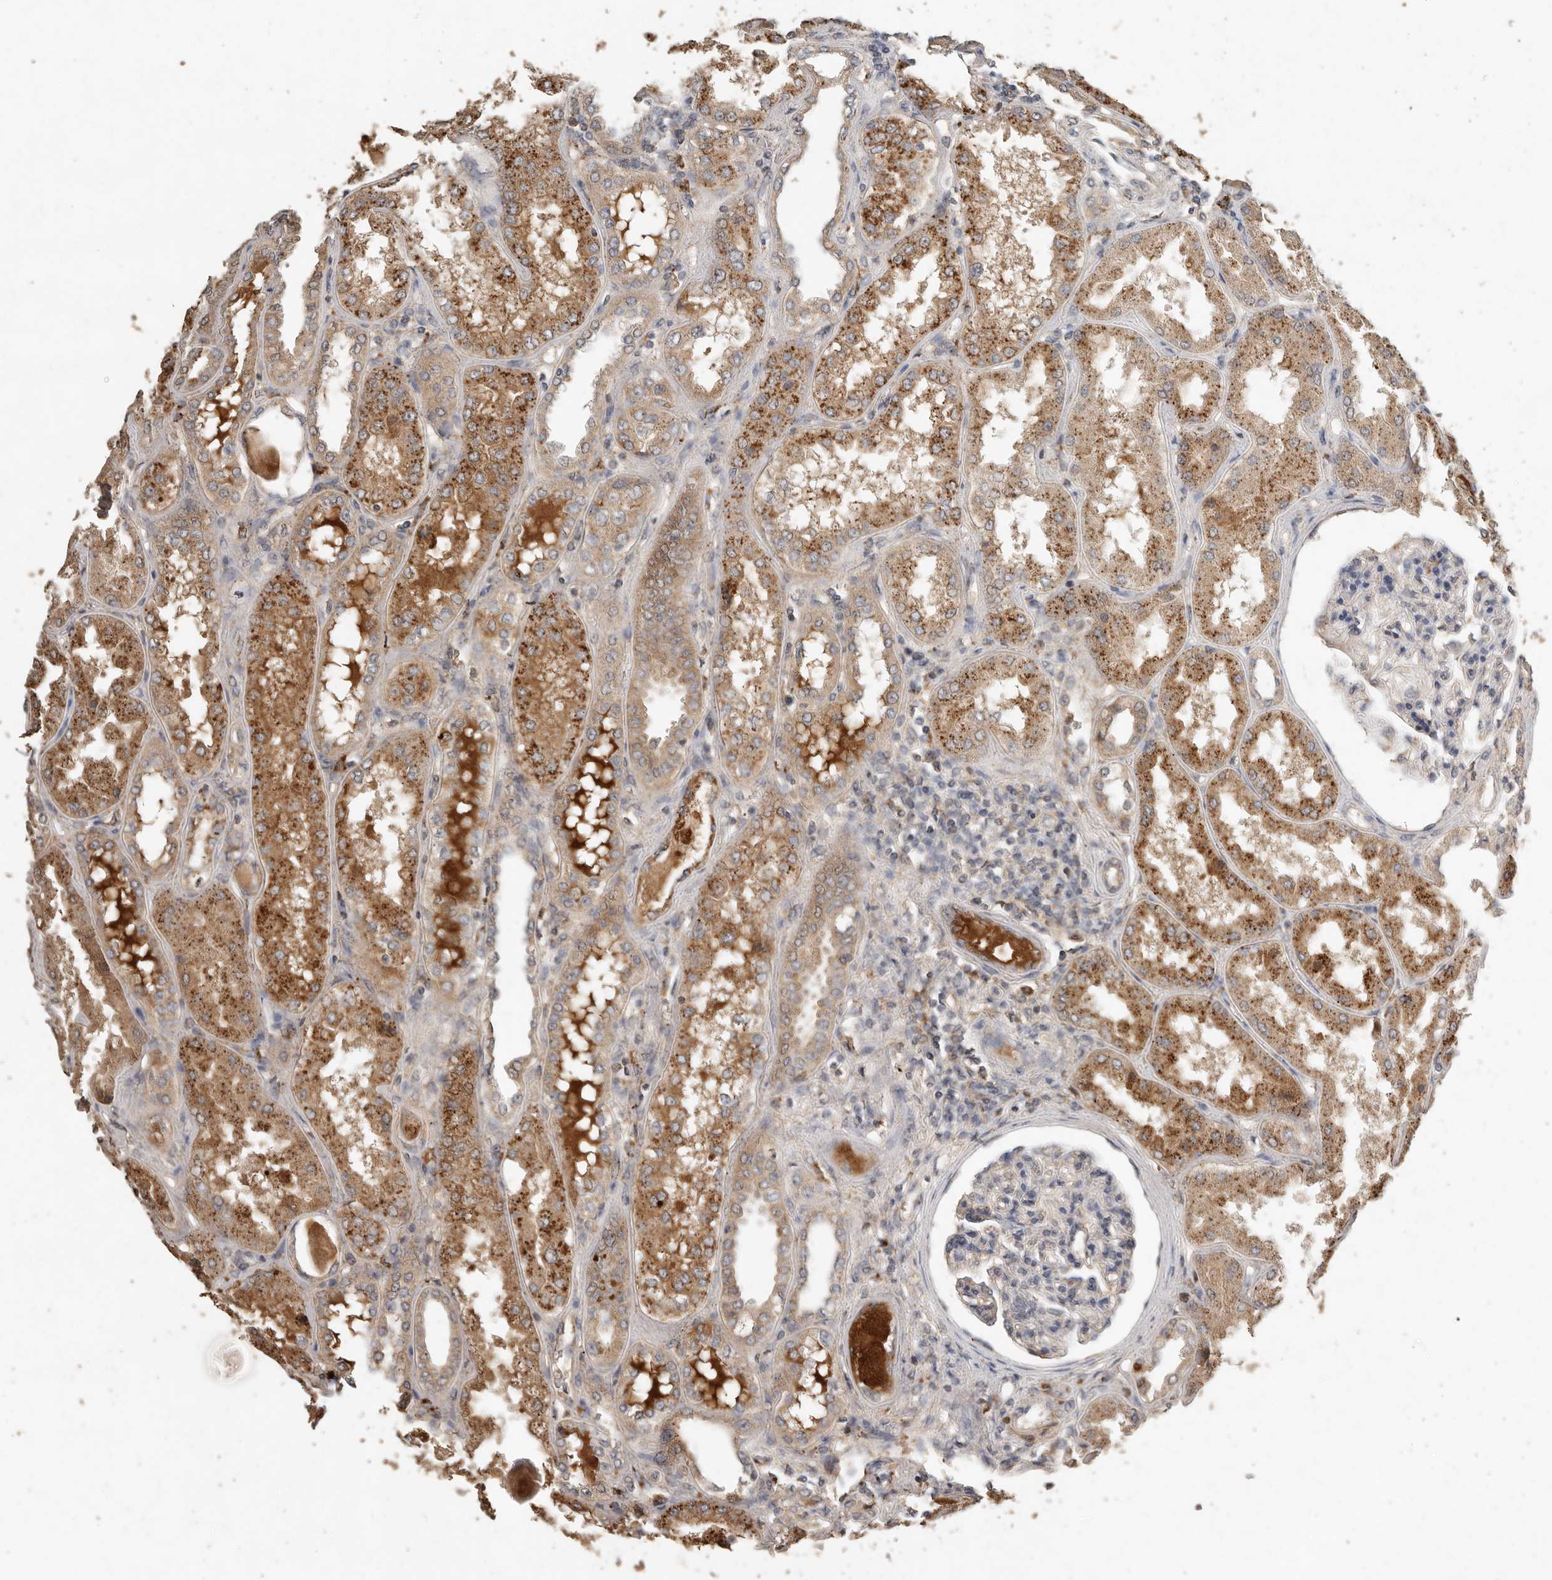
{"staining": {"intensity": "weak", "quantity": "<25%", "location": "cytoplasmic/membranous"}, "tissue": "kidney", "cell_type": "Cells in glomeruli", "image_type": "normal", "snomed": [{"axis": "morphology", "description": "Normal tissue, NOS"}, {"axis": "topography", "description": "Kidney"}], "caption": "IHC micrograph of normal kidney stained for a protein (brown), which shows no positivity in cells in glomeruli.", "gene": "CTF1", "patient": {"sex": "female", "age": 56}}